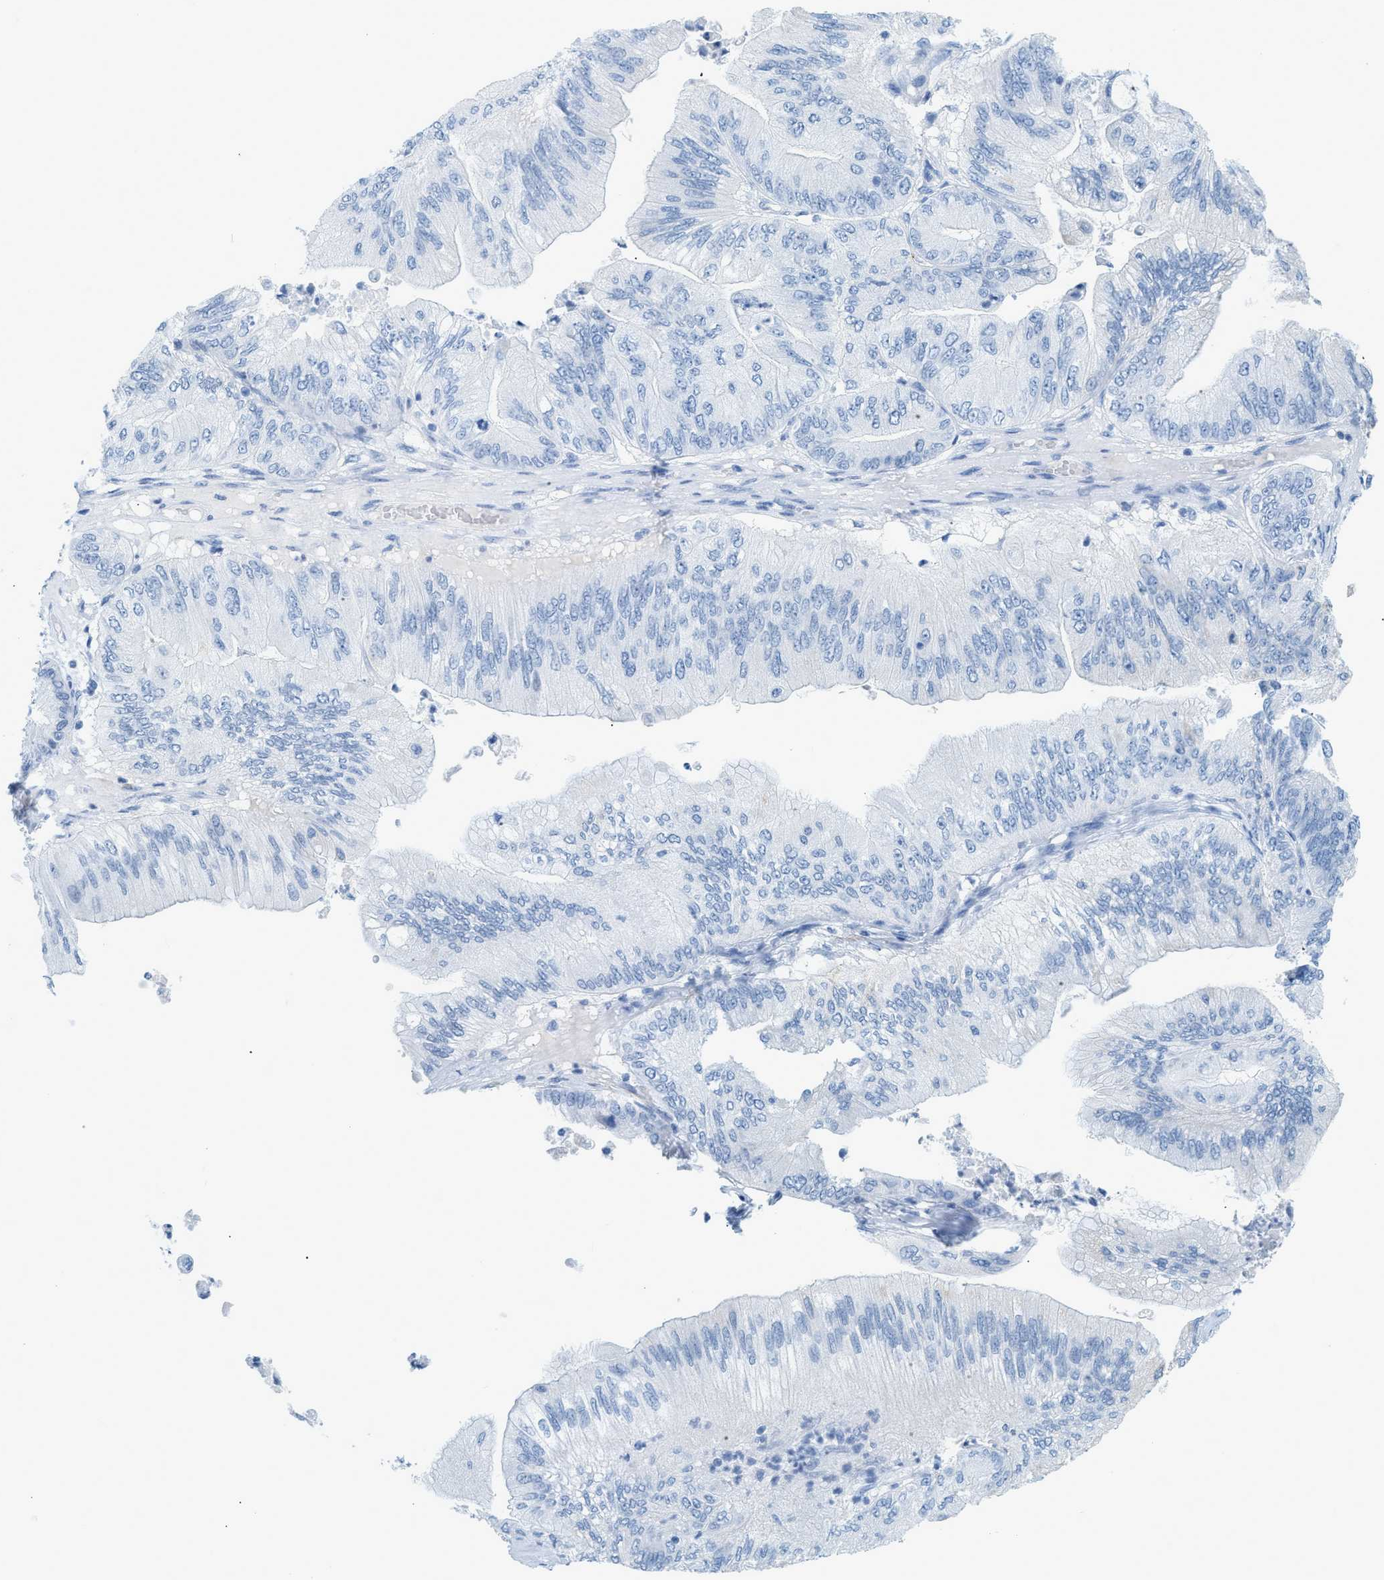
{"staining": {"intensity": "negative", "quantity": "none", "location": "none"}, "tissue": "ovarian cancer", "cell_type": "Tumor cells", "image_type": "cancer", "snomed": [{"axis": "morphology", "description": "Cystadenocarcinoma, mucinous, NOS"}, {"axis": "topography", "description": "Ovary"}], "caption": "Mucinous cystadenocarcinoma (ovarian) stained for a protein using IHC displays no positivity tumor cells.", "gene": "DES", "patient": {"sex": "female", "age": 61}}